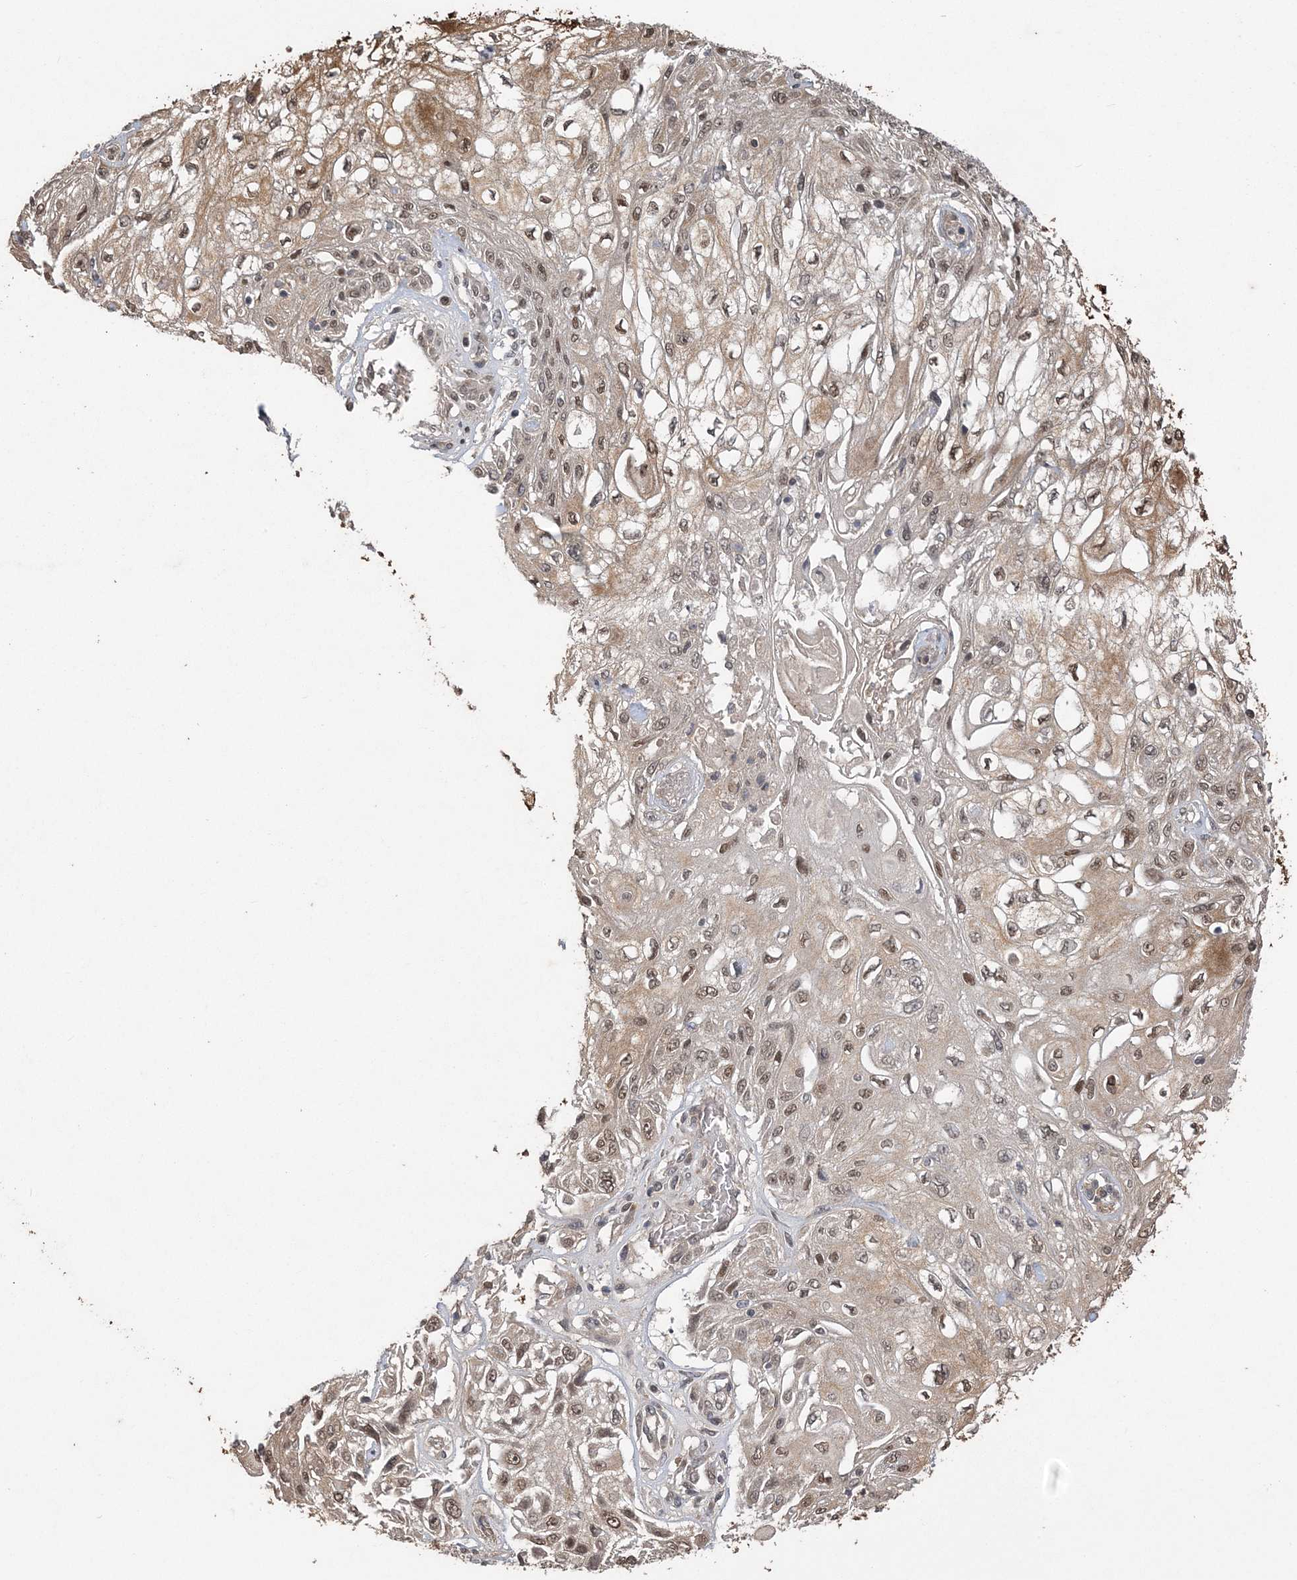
{"staining": {"intensity": "weak", "quantity": ">75%", "location": "cytoplasmic/membranous,nuclear"}, "tissue": "skin cancer", "cell_type": "Tumor cells", "image_type": "cancer", "snomed": [{"axis": "morphology", "description": "Squamous cell carcinoma, NOS"}, {"axis": "topography", "description": "Skin"}], "caption": "Skin cancer (squamous cell carcinoma) stained with a brown dye exhibits weak cytoplasmic/membranous and nuclear positive positivity in approximately >75% of tumor cells.", "gene": "ZBTB7A", "patient": {"sex": "male", "age": 75}}